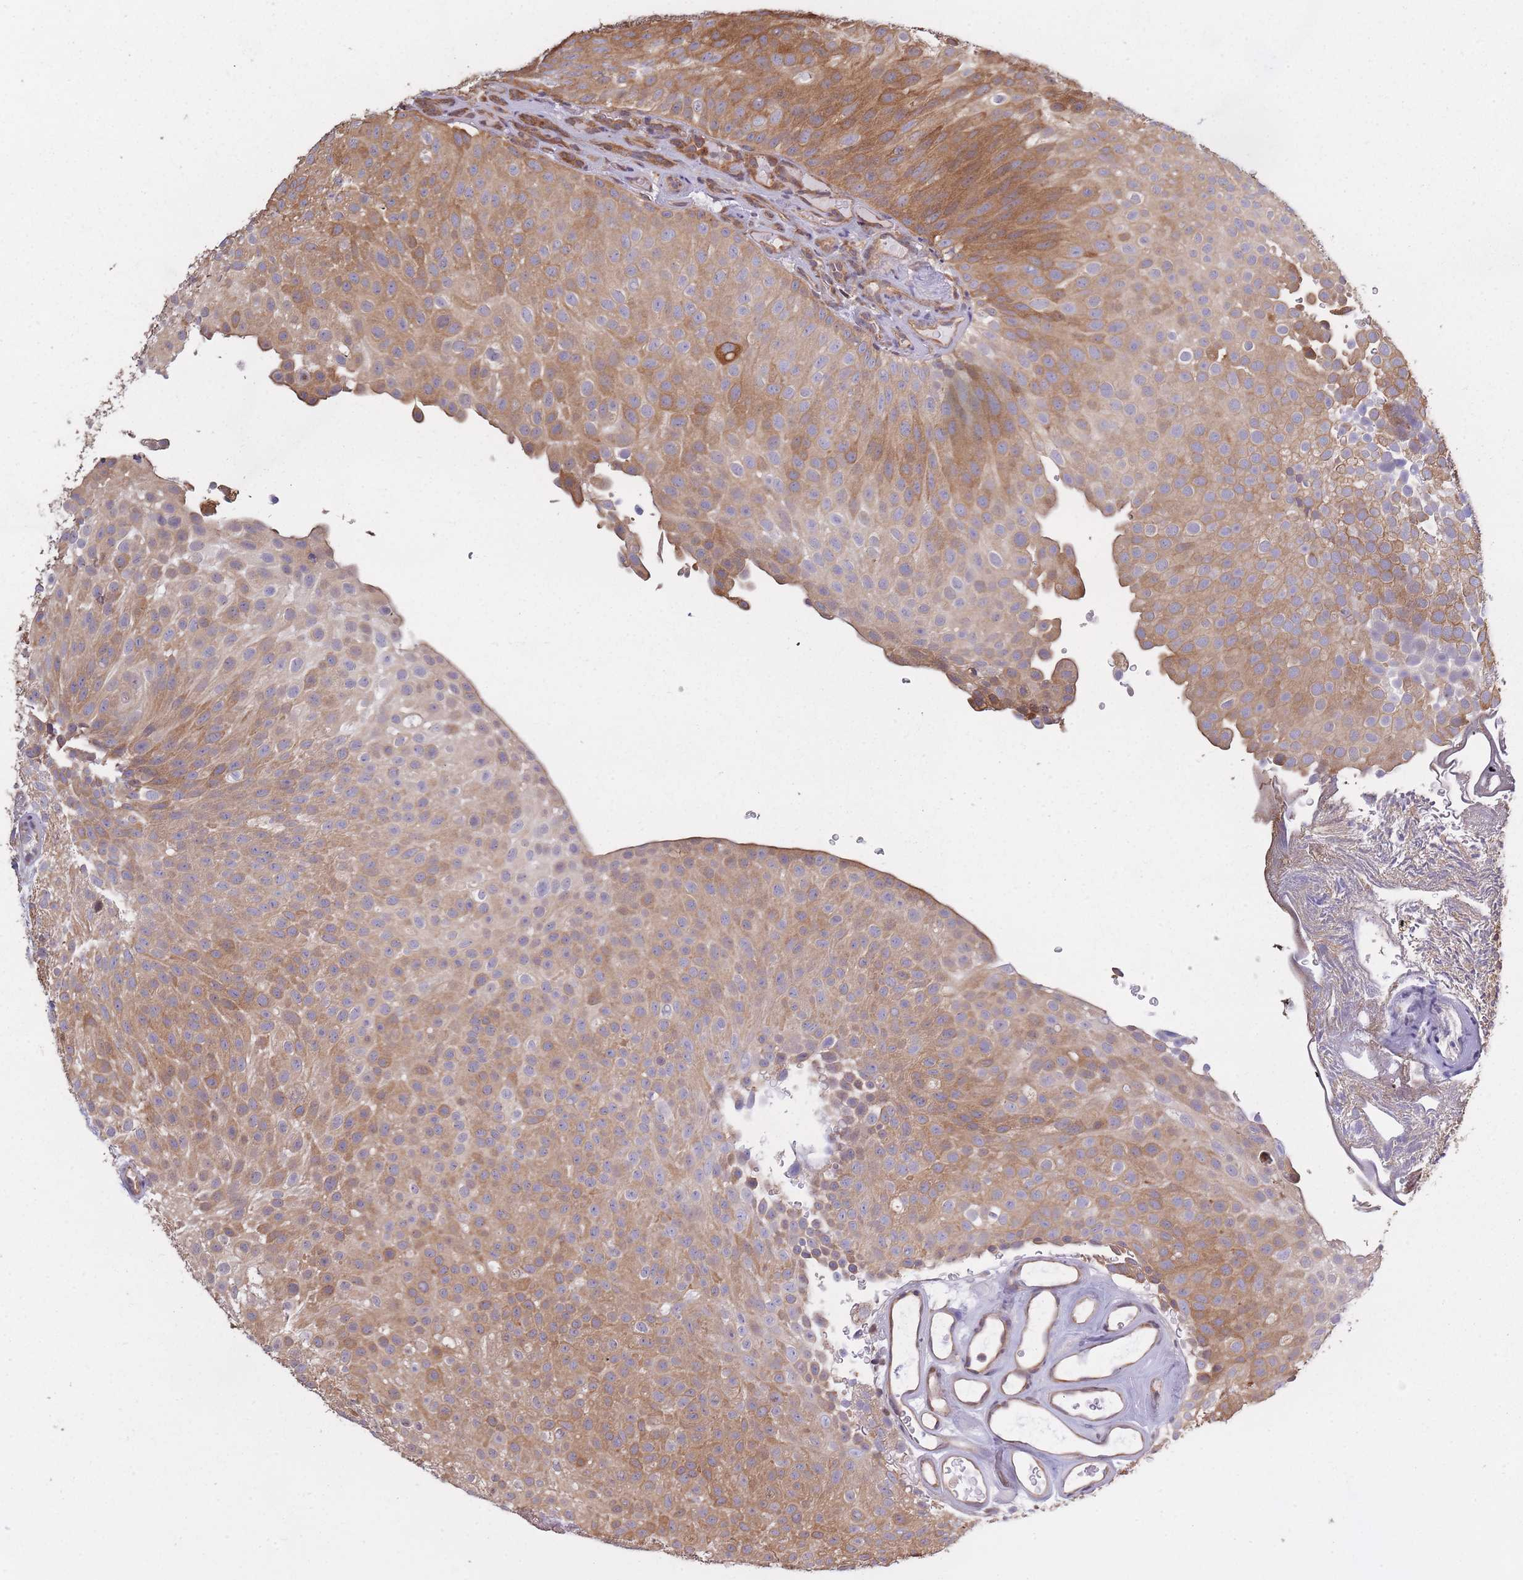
{"staining": {"intensity": "moderate", "quantity": ">75%", "location": "cytoplasmic/membranous"}, "tissue": "urothelial cancer", "cell_type": "Tumor cells", "image_type": "cancer", "snomed": [{"axis": "morphology", "description": "Urothelial carcinoma, Low grade"}, {"axis": "topography", "description": "Urinary bladder"}], "caption": "Urothelial carcinoma (low-grade) tissue exhibits moderate cytoplasmic/membranous staining in about >75% of tumor cells, visualized by immunohistochemistry. (DAB (3,3'-diaminobenzidine) = brown stain, brightfield microscopy at high magnification).", "gene": "ARL13B", "patient": {"sex": "male", "age": 78}}